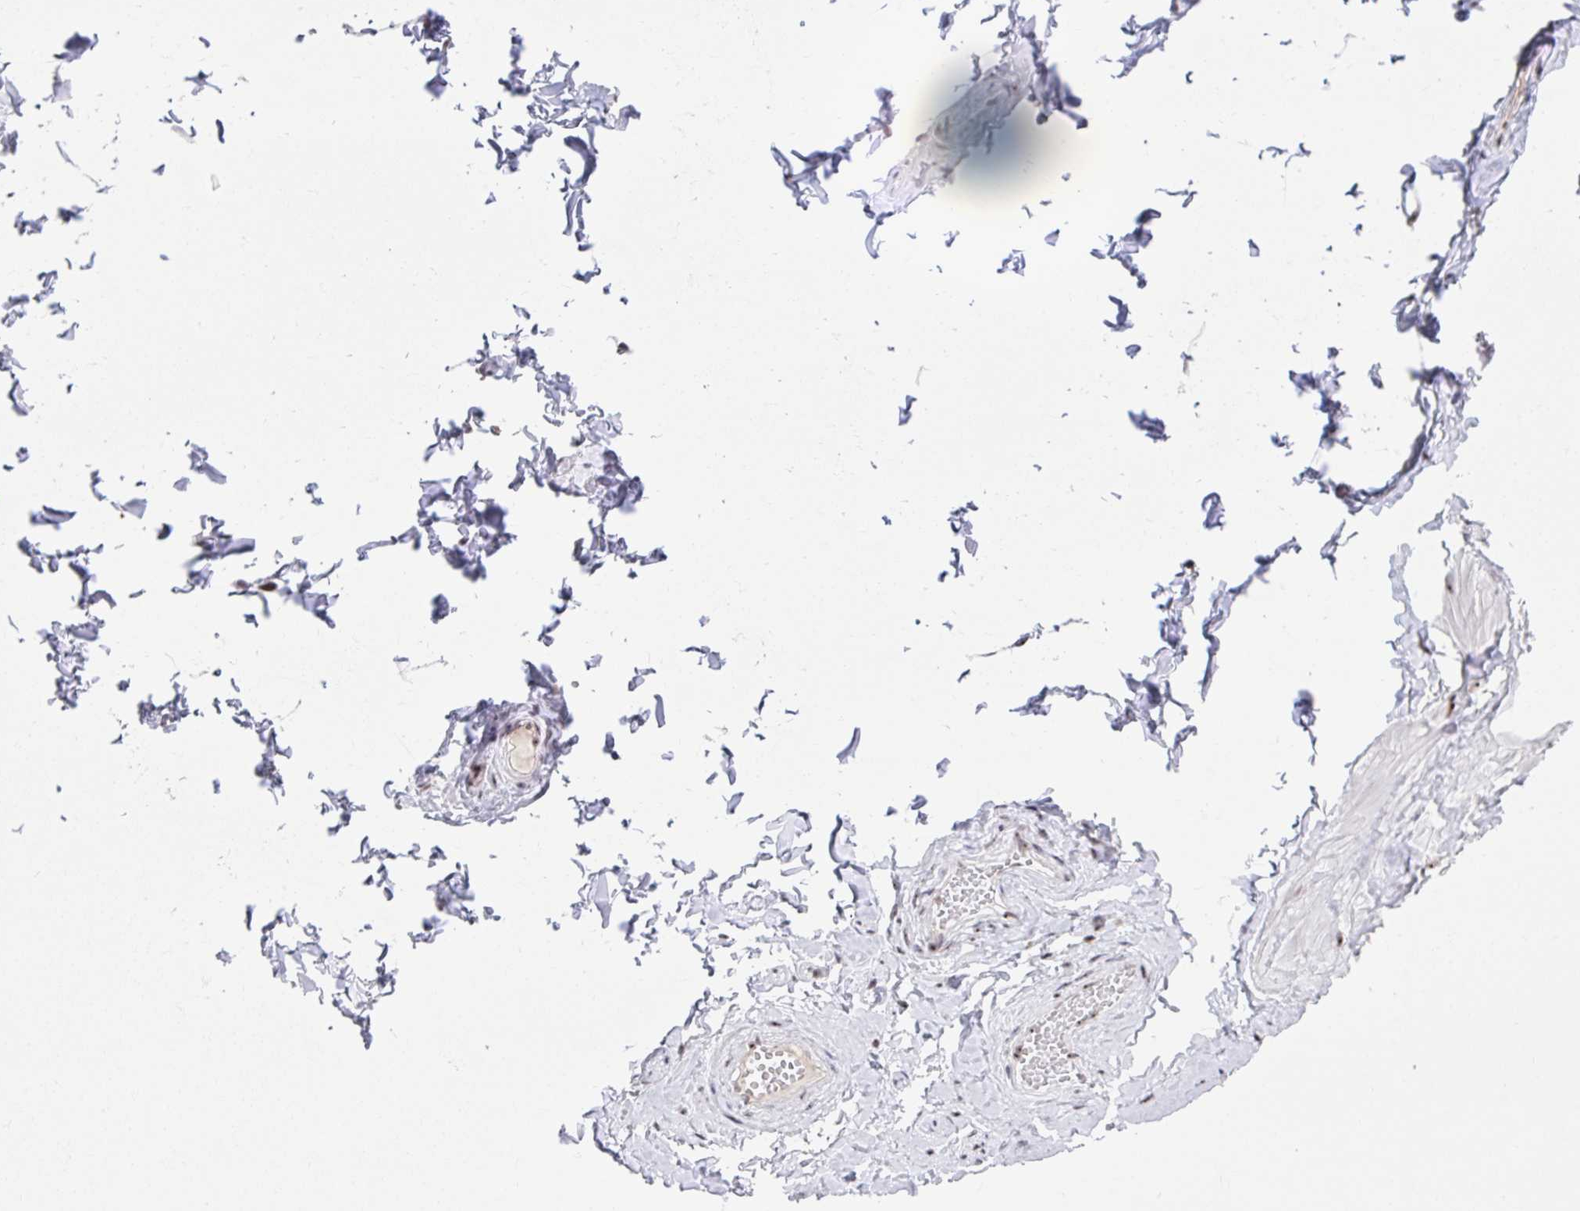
{"staining": {"intensity": "negative", "quantity": "none", "location": "none"}, "tissue": "adipose tissue", "cell_type": "Adipocytes", "image_type": "normal", "snomed": [{"axis": "morphology", "description": "Normal tissue, NOS"}, {"axis": "topography", "description": "Soft tissue"}, {"axis": "topography", "description": "Adipose tissue"}, {"axis": "topography", "description": "Vascular tissue"}, {"axis": "topography", "description": "Peripheral nerve tissue"}], "caption": "High magnification brightfield microscopy of benign adipose tissue stained with DAB (3,3'-diaminobenzidine) (brown) and counterstained with hematoxylin (blue): adipocytes show no significant staining. The staining was performed using DAB (3,3'-diaminobenzidine) to visualize the protein expression in brown, while the nuclei were stained in blue with hematoxylin (Magnification: 20x).", "gene": "HIRA", "patient": {"sex": "male", "age": 29}}